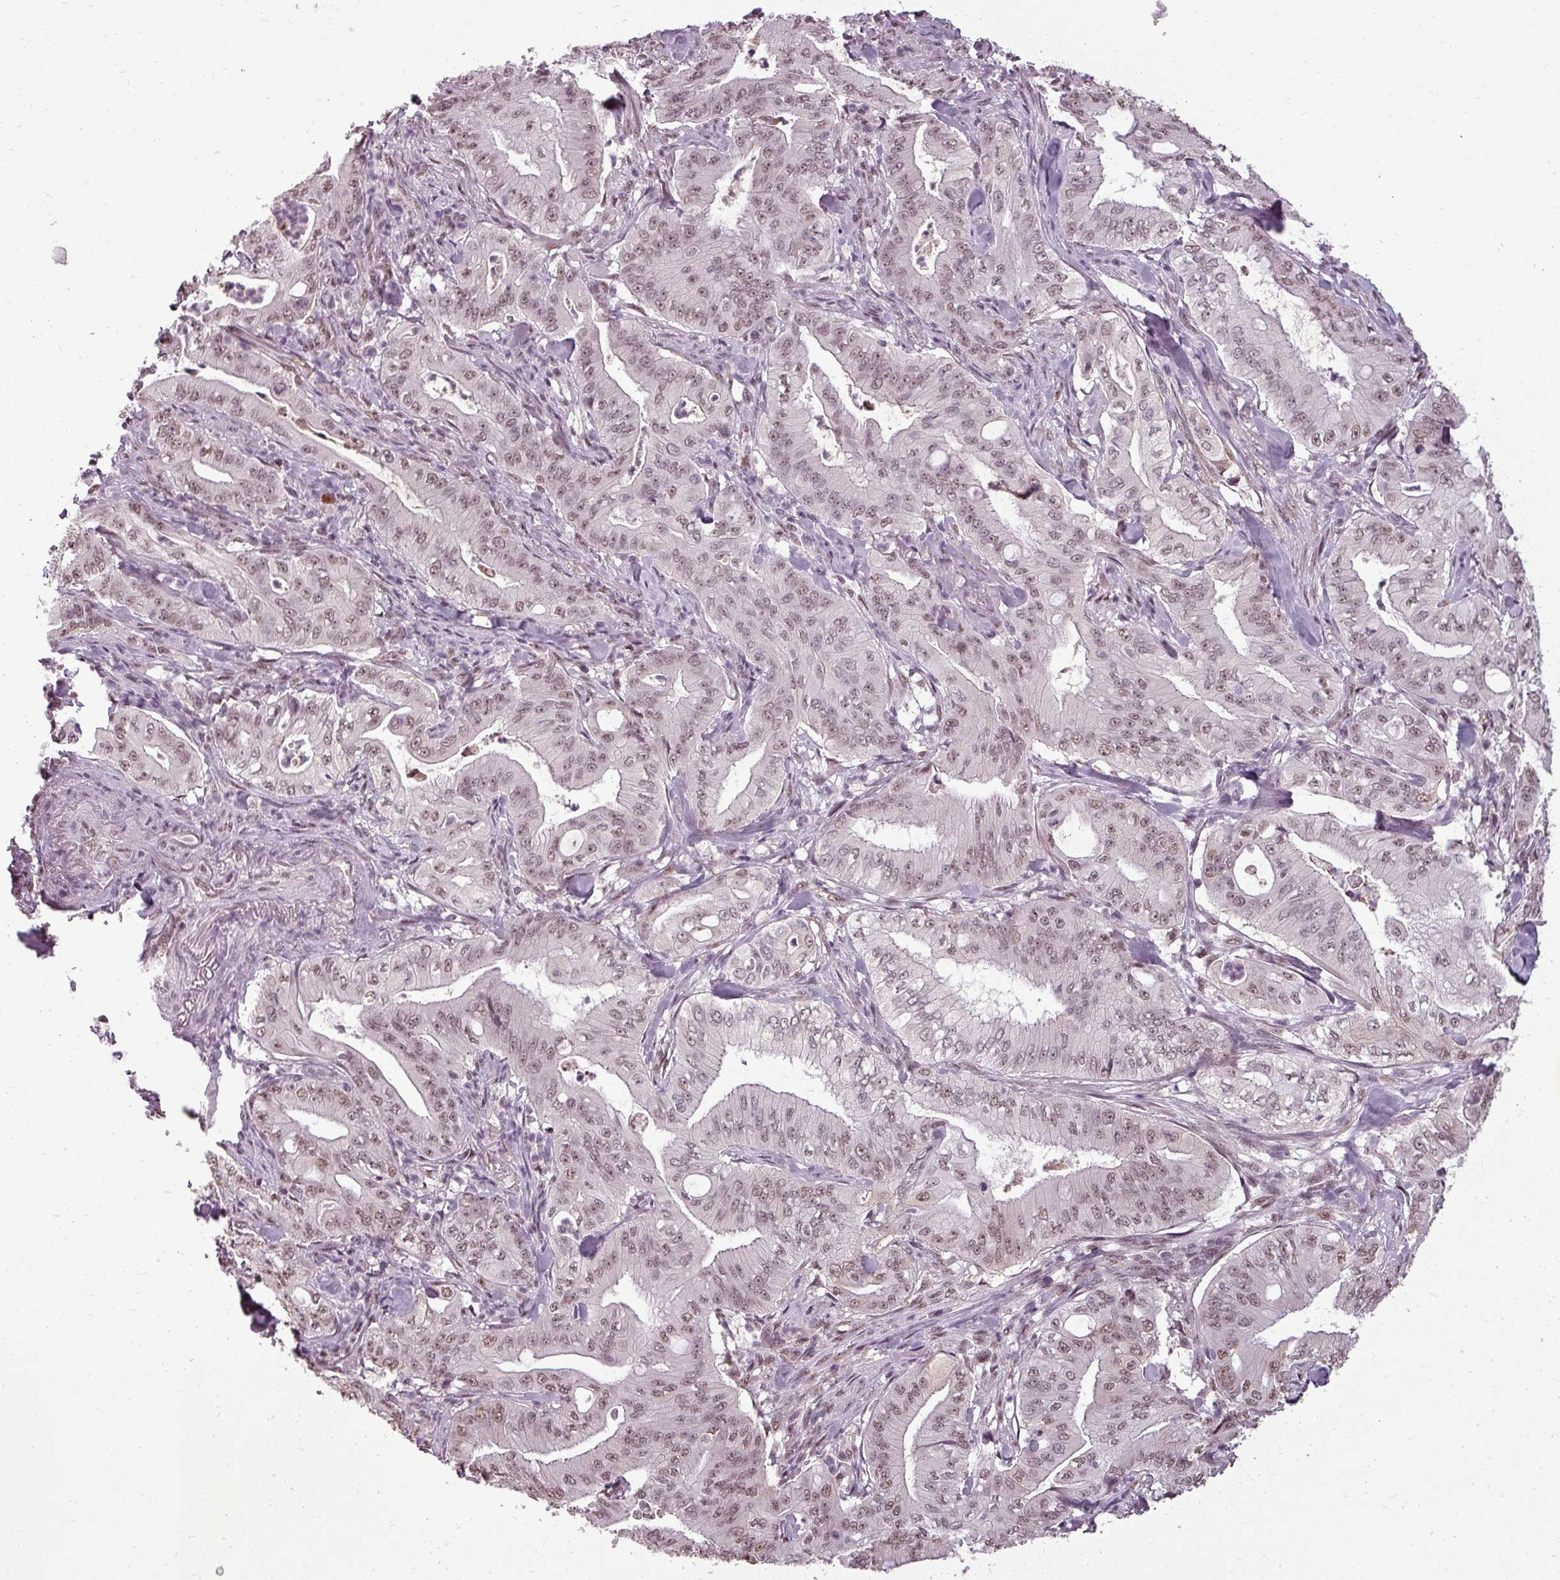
{"staining": {"intensity": "moderate", "quantity": ">75%", "location": "nuclear"}, "tissue": "pancreatic cancer", "cell_type": "Tumor cells", "image_type": "cancer", "snomed": [{"axis": "morphology", "description": "Adenocarcinoma, NOS"}, {"axis": "topography", "description": "Pancreas"}], "caption": "A high-resolution photomicrograph shows IHC staining of pancreatic adenocarcinoma, which displays moderate nuclear positivity in about >75% of tumor cells.", "gene": "BCAS3", "patient": {"sex": "male", "age": 71}}